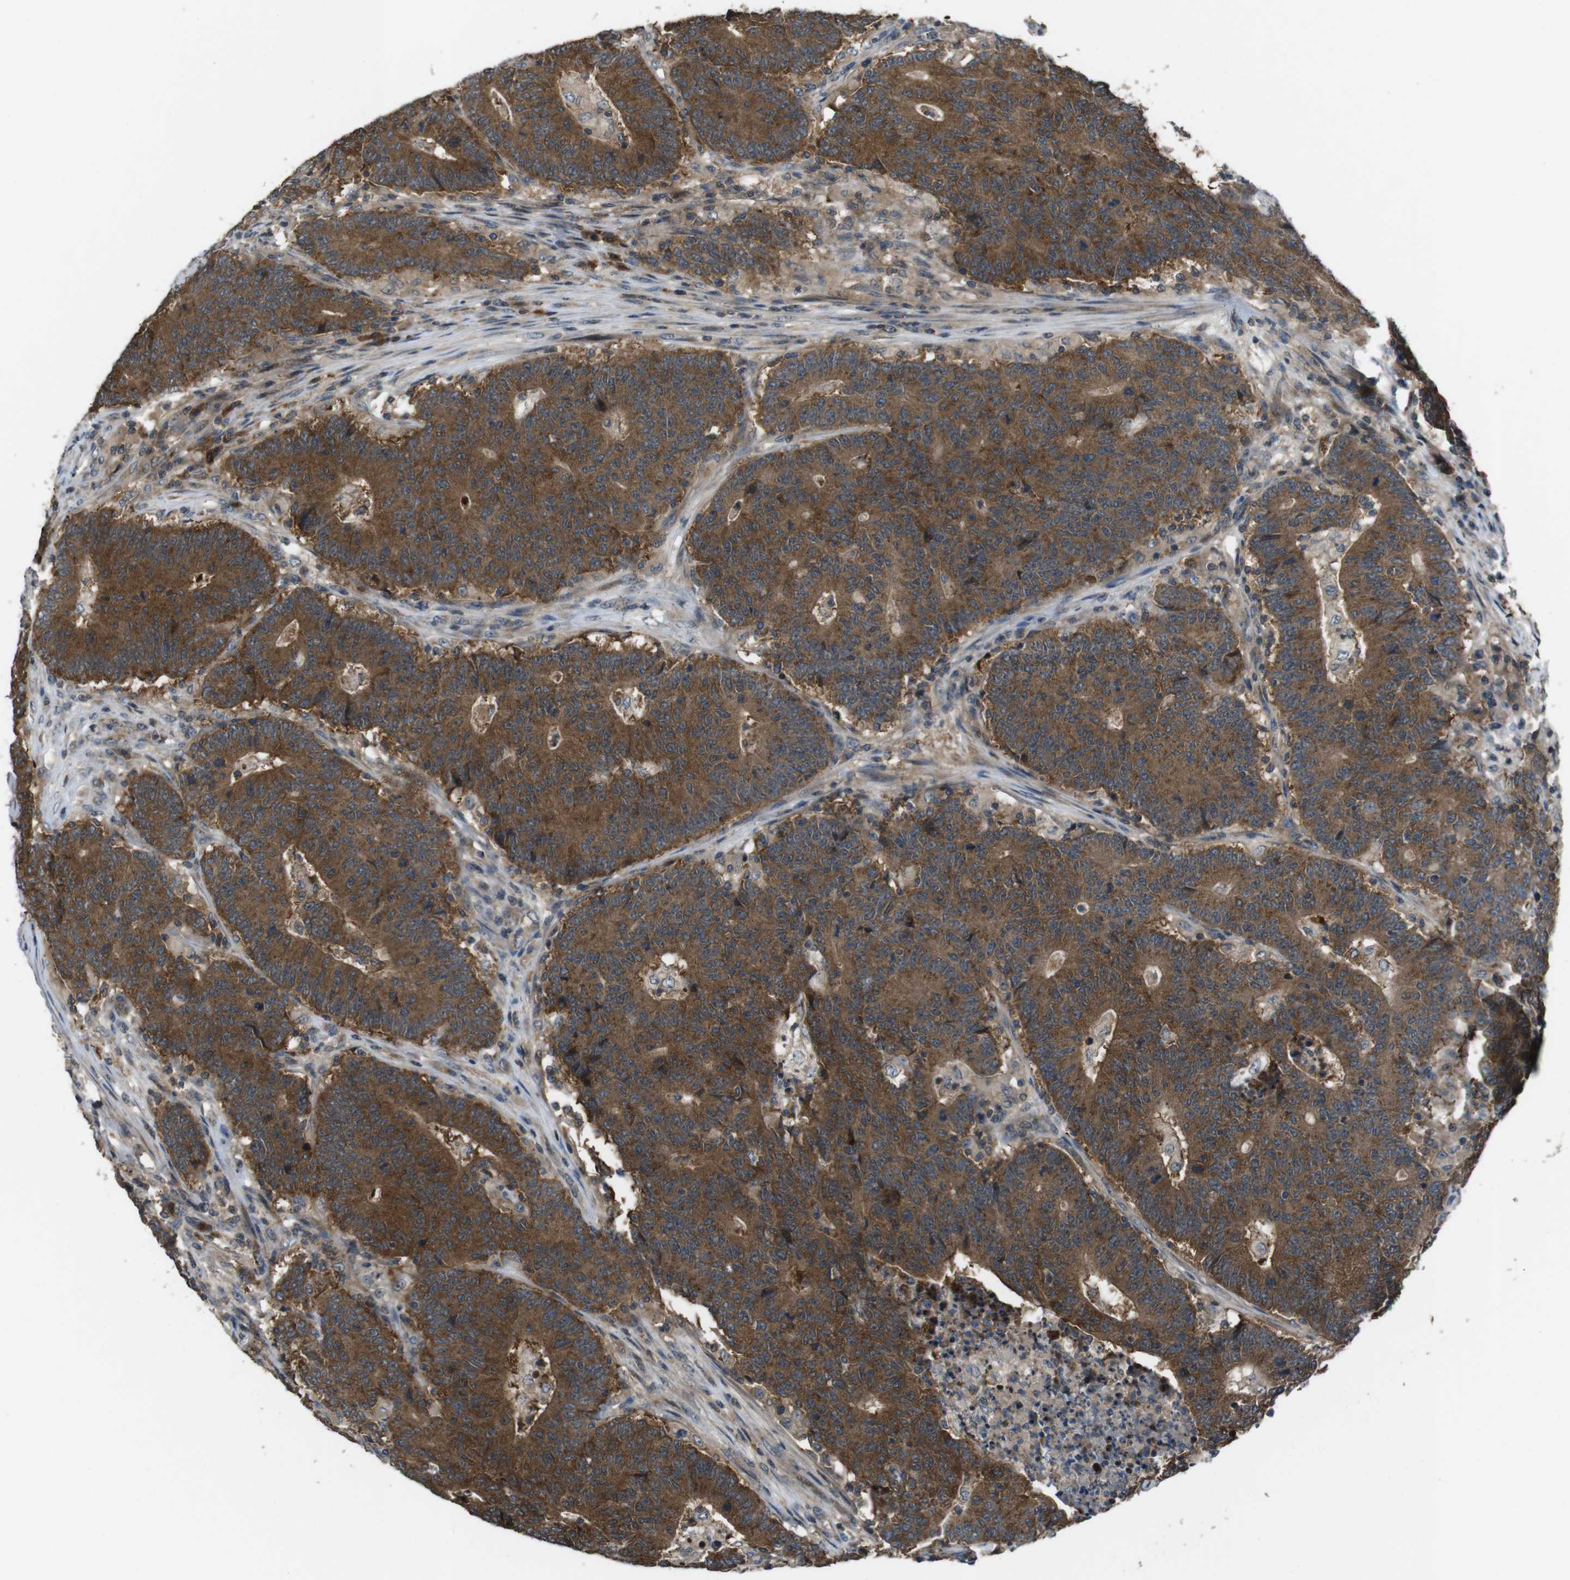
{"staining": {"intensity": "moderate", "quantity": ">75%", "location": "cytoplasmic/membranous"}, "tissue": "colorectal cancer", "cell_type": "Tumor cells", "image_type": "cancer", "snomed": [{"axis": "morphology", "description": "Normal tissue, NOS"}, {"axis": "morphology", "description": "Adenocarcinoma, NOS"}, {"axis": "topography", "description": "Colon"}], "caption": "DAB immunohistochemical staining of human adenocarcinoma (colorectal) shows moderate cytoplasmic/membranous protein staining in about >75% of tumor cells.", "gene": "SLC22A23", "patient": {"sex": "female", "age": 75}}